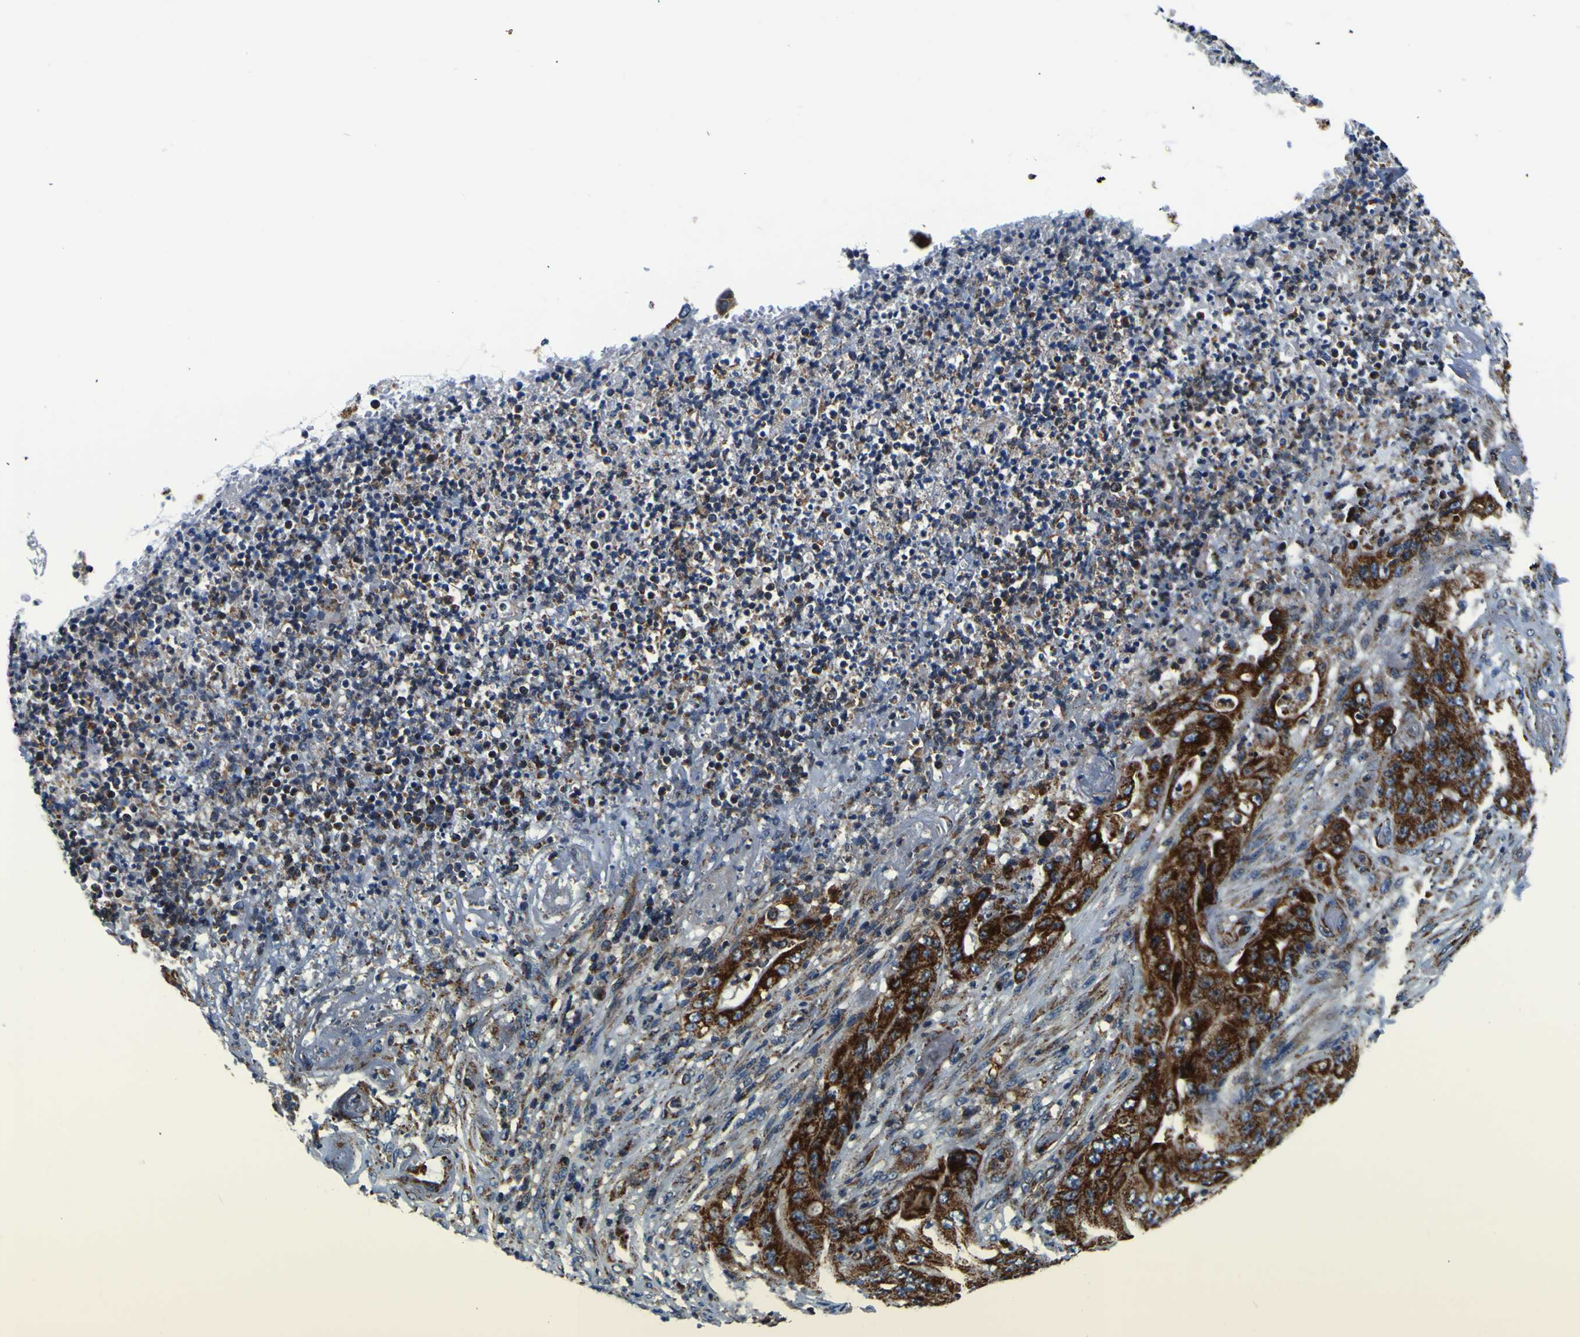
{"staining": {"intensity": "strong", "quantity": ">75%", "location": "cytoplasmic/membranous"}, "tissue": "stomach cancer", "cell_type": "Tumor cells", "image_type": "cancer", "snomed": [{"axis": "morphology", "description": "Adenocarcinoma, NOS"}, {"axis": "topography", "description": "Stomach"}], "caption": "Brown immunohistochemical staining in stomach cancer displays strong cytoplasmic/membranous staining in about >75% of tumor cells. (DAB (3,3'-diaminobenzidine) IHC, brown staining for protein, blue staining for nuclei).", "gene": "PTRH2", "patient": {"sex": "female", "age": 73}}